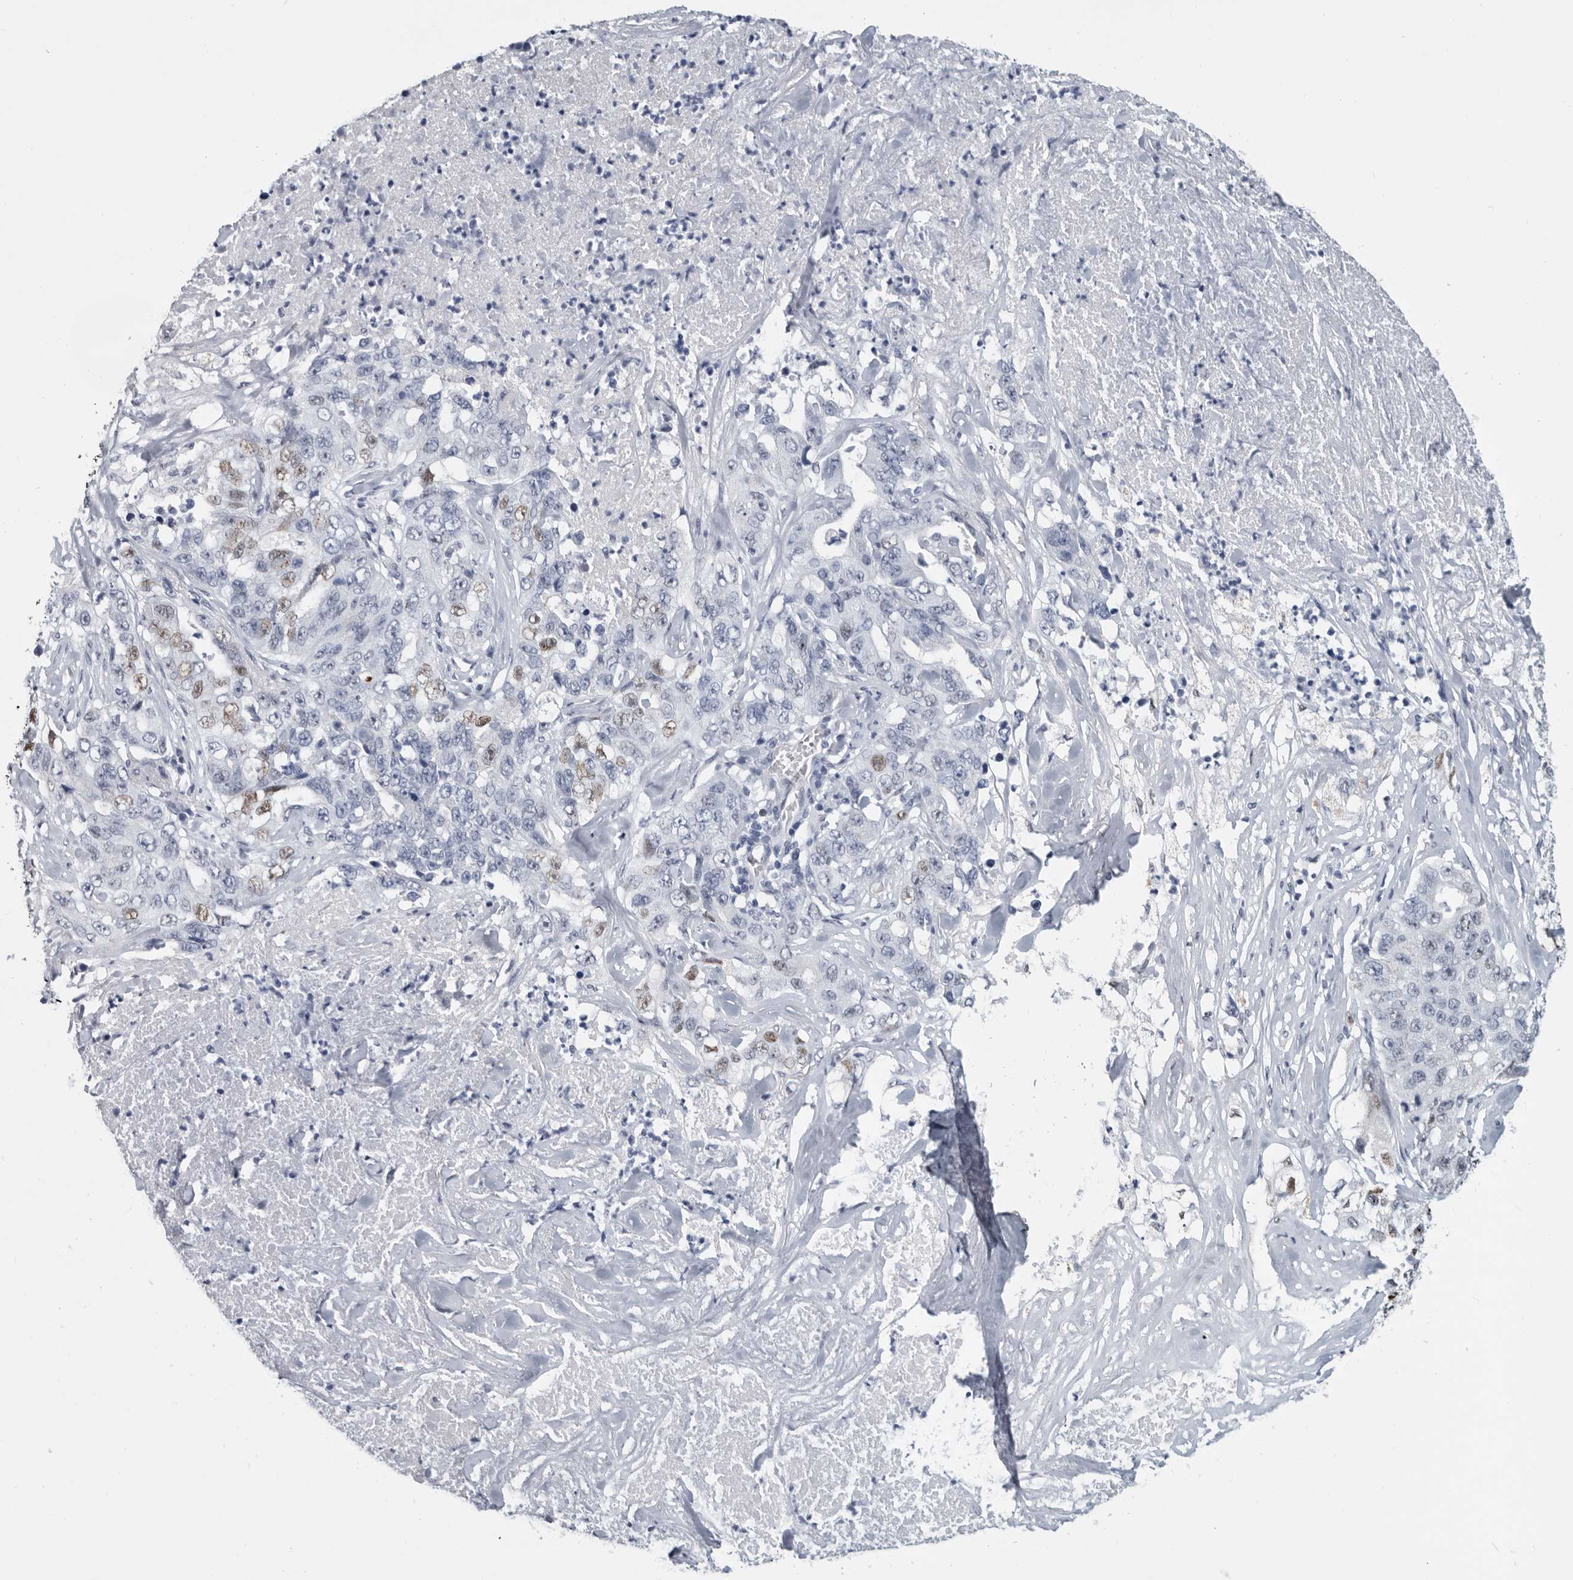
{"staining": {"intensity": "moderate", "quantity": "<25%", "location": "nuclear"}, "tissue": "lung cancer", "cell_type": "Tumor cells", "image_type": "cancer", "snomed": [{"axis": "morphology", "description": "Adenocarcinoma, NOS"}, {"axis": "topography", "description": "Lung"}], "caption": "IHC micrograph of neoplastic tissue: human lung cancer stained using immunohistochemistry (IHC) exhibits low levels of moderate protein expression localized specifically in the nuclear of tumor cells, appearing as a nuclear brown color.", "gene": "WRAP73", "patient": {"sex": "female", "age": 51}}